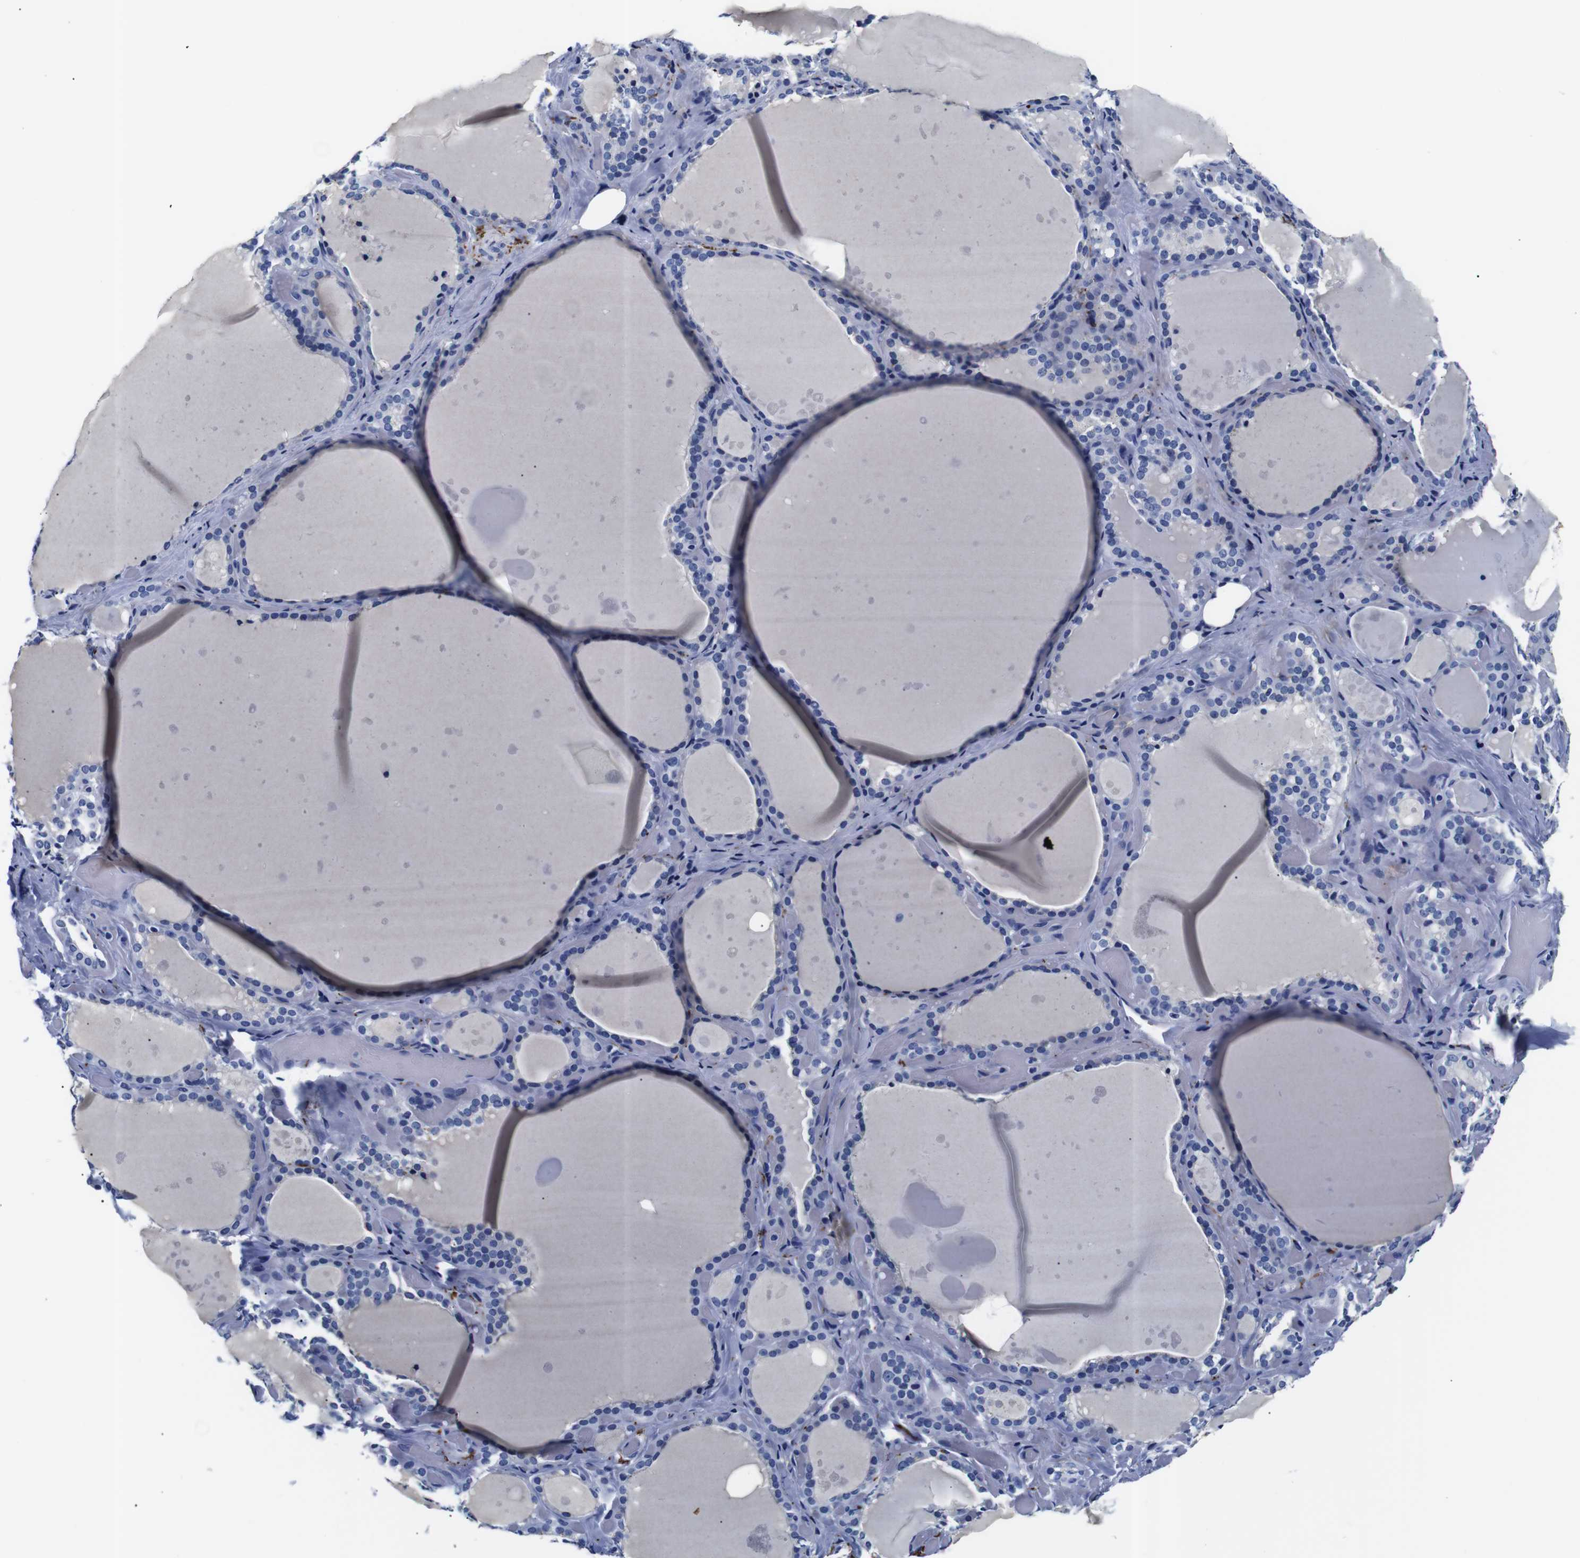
{"staining": {"intensity": "negative", "quantity": "none", "location": "none"}, "tissue": "thyroid gland", "cell_type": "Glandular cells", "image_type": "normal", "snomed": [{"axis": "morphology", "description": "Normal tissue, NOS"}, {"axis": "topography", "description": "Thyroid gland"}], "caption": "Glandular cells show no significant protein positivity in normal thyroid gland. (Stains: DAB (3,3'-diaminobenzidine) immunohistochemistry (IHC) with hematoxylin counter stain, Microscopy: brightfield microscopy at high magnification).", "gene": "GAP43", "patient": {"sex": "female", "age": 44}}